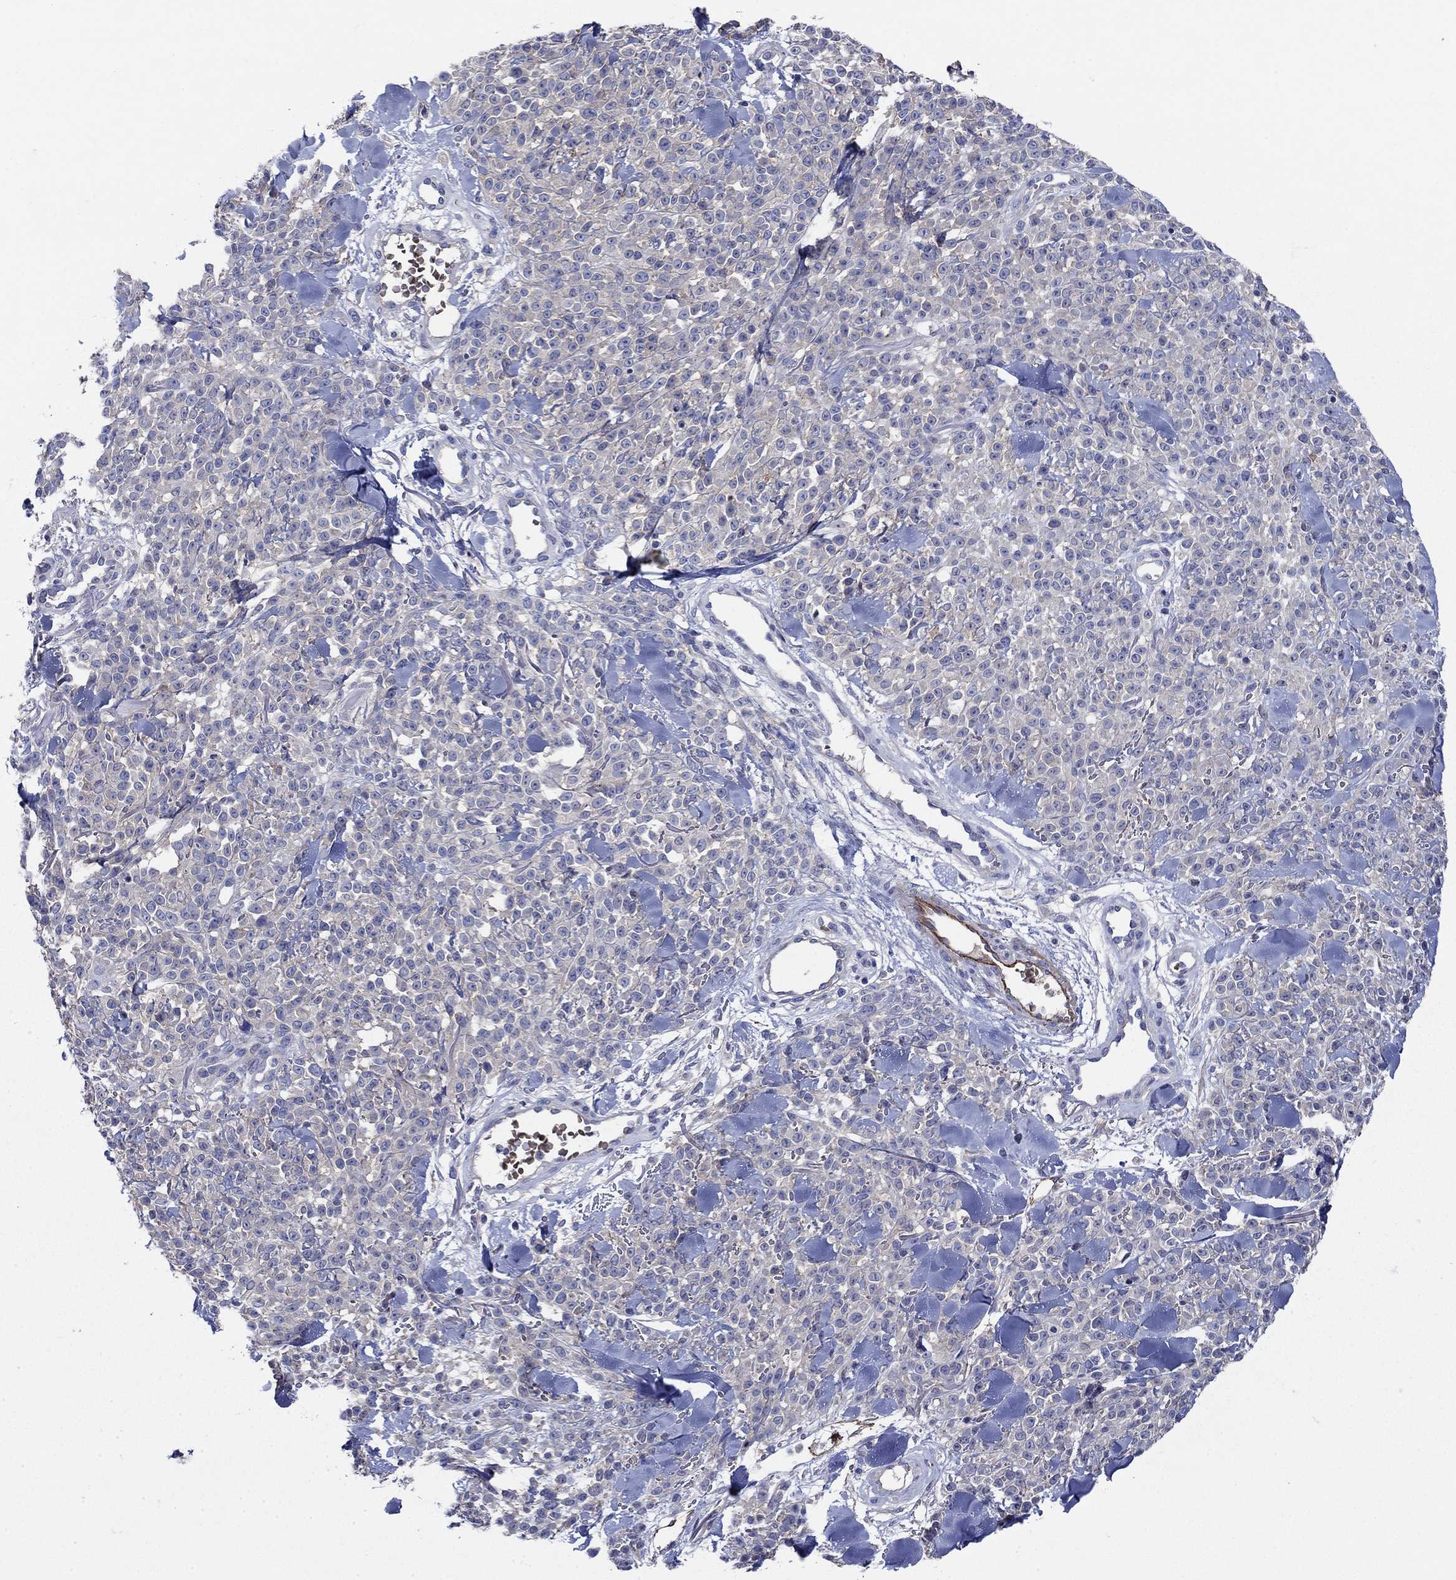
{"staining": {"intensity": "negative", "quantity": "none", "location": "none"}, "tissue": "melanoma", "cell_type": "Tumor cells", "image_type": "cancer", "snomed": [{"axis": "morphology", "description": "Malignant melanoma, NOS"}, {"axis": "topography", "description": "Skin"}, {"axis": "topography", "description": "Skin of trunk"}], "caption": "Immunohistochemical staining of melanoma displays no significant positivity in tumor cells.", "gene": "FLNC", "patient": {"sex": "male", "age": 74}}